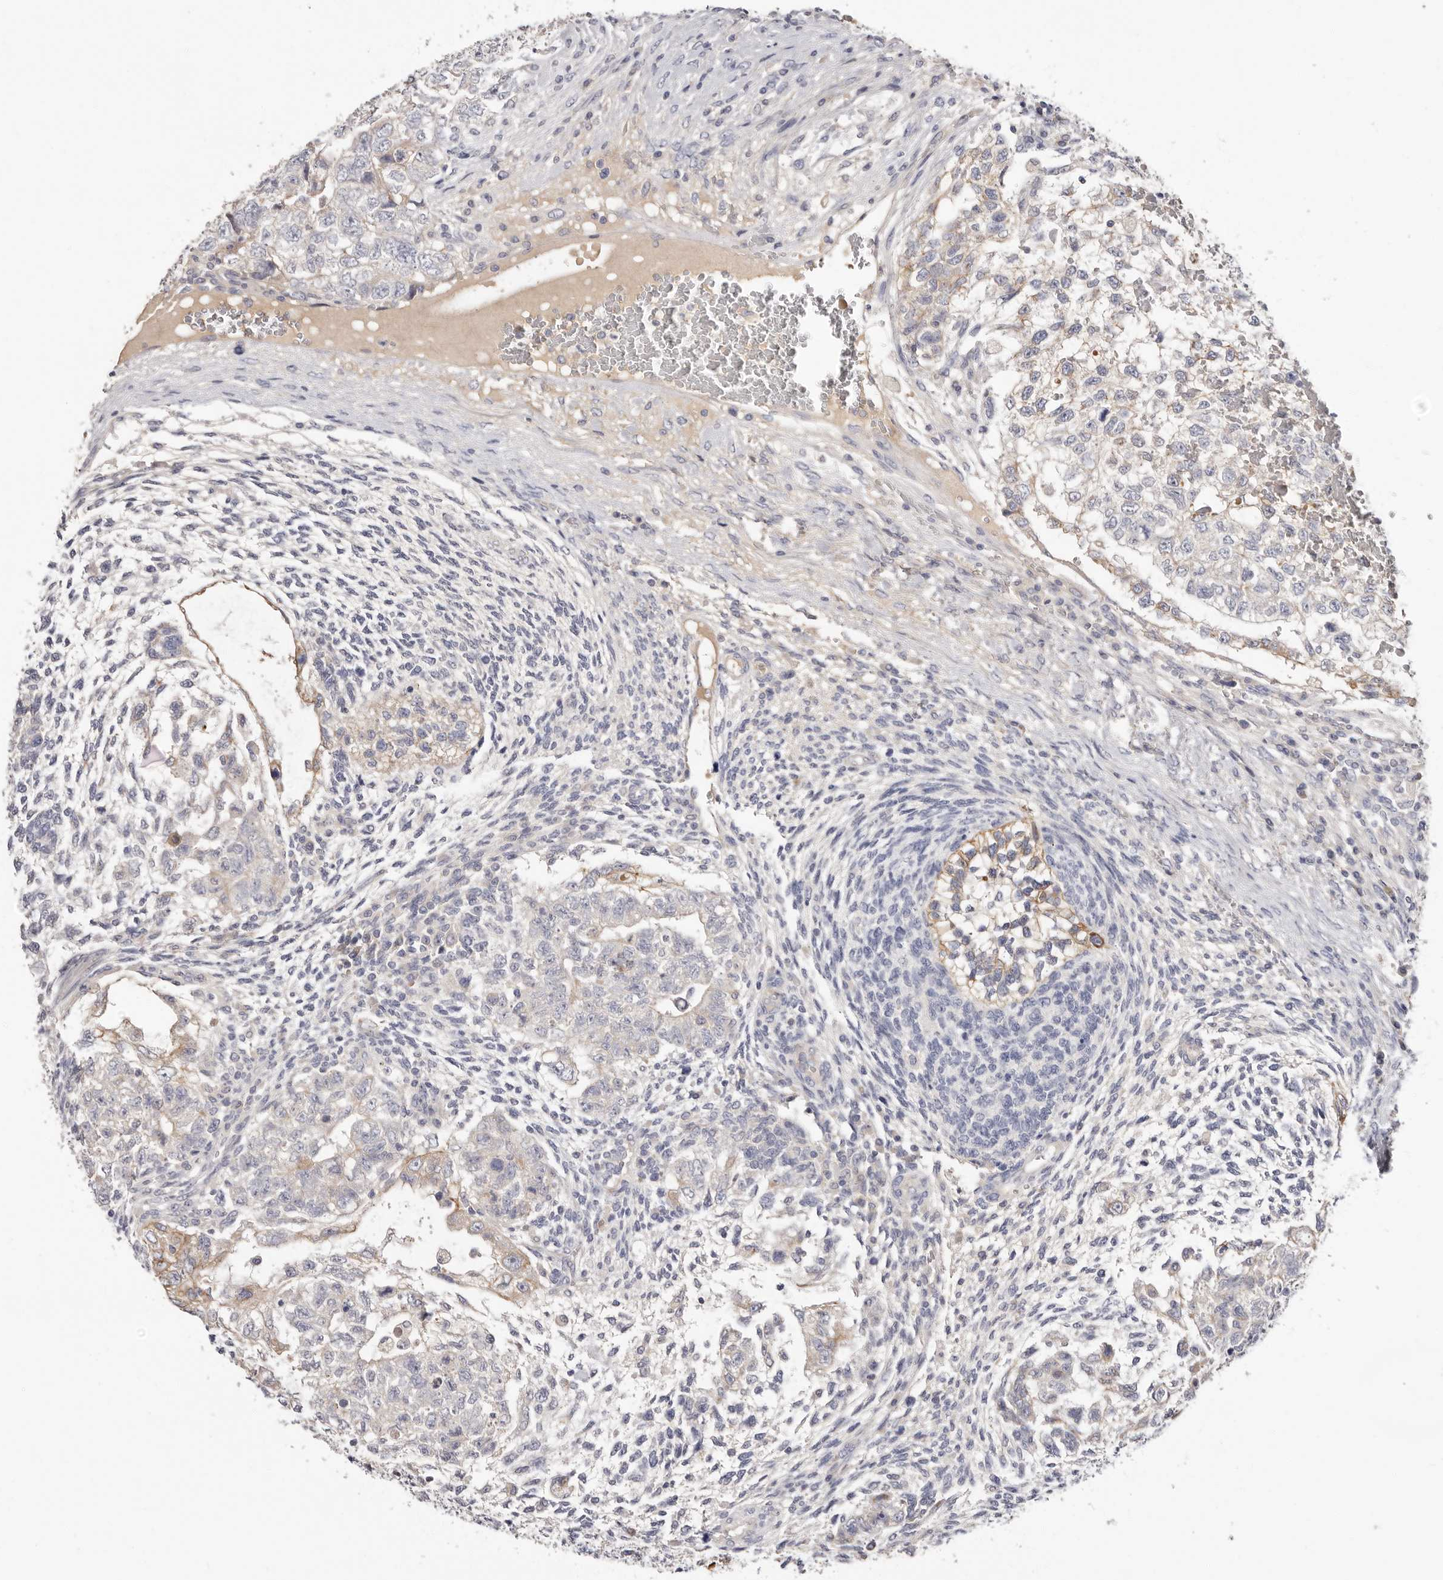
{"staining": {"intensity": "weak", "quantity": "<25%", "location": "cytoplasmic/membranous"}, "tissue": "testis cancer", "cell_type": "Tumor cells", "image_type": "cancer", "snomed": [{"axis": "morphology", "description": "Carcinoma, Embryonal, NOS"}, {"axis": "topography", "description": "Testis"}], "caption": "IHC of human testis embryonal carcinoma demonstrates no positivity in tumor cells.", "gene": "STK16", "patient": {"sex": "male", "age": 37}}